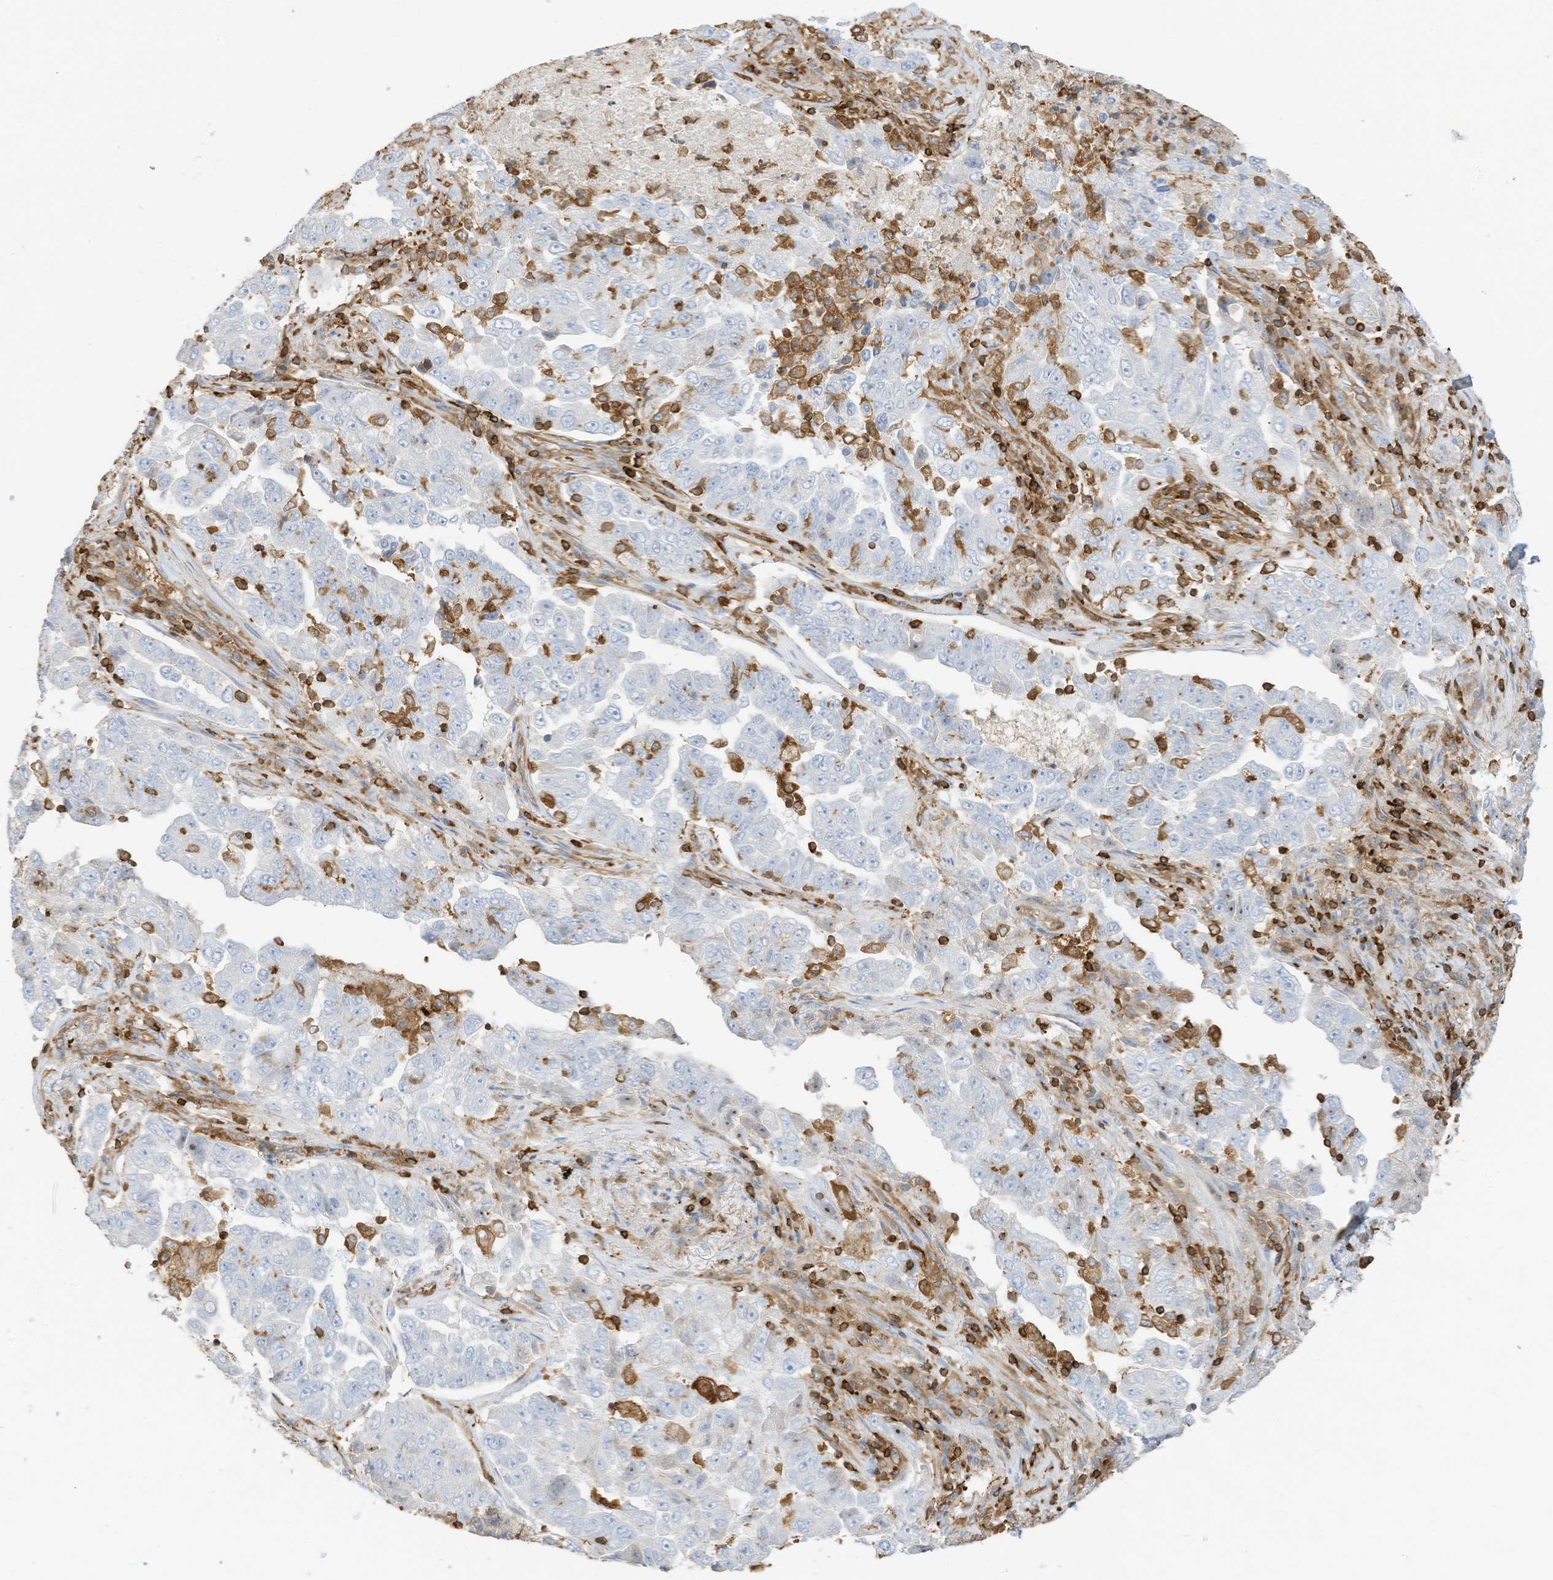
{"staining": {"intensity": "negative", "quantity": "none", "location": "none"}, "tissue": "lung cancer", "cell_type": "Tumor cells", "image_type": "cancer", "snomed": [{"axis": "morphology", "description": "Adenocarcinoma, NOS"}, {"axis": "topography", "description": "Lung"}], "caption": "Lung cancer (adenocarcinoma) was stained to show a protein in brown. There is no significant staining in tumor cells. Brightfield microscopy of immunohistochemistry (IHC) stained with DAB (brown) and hematoxylin (blue), captured at high magnification.", "gene": "ARHGAP25", "patient": {"sex": "female", "age": 51}}